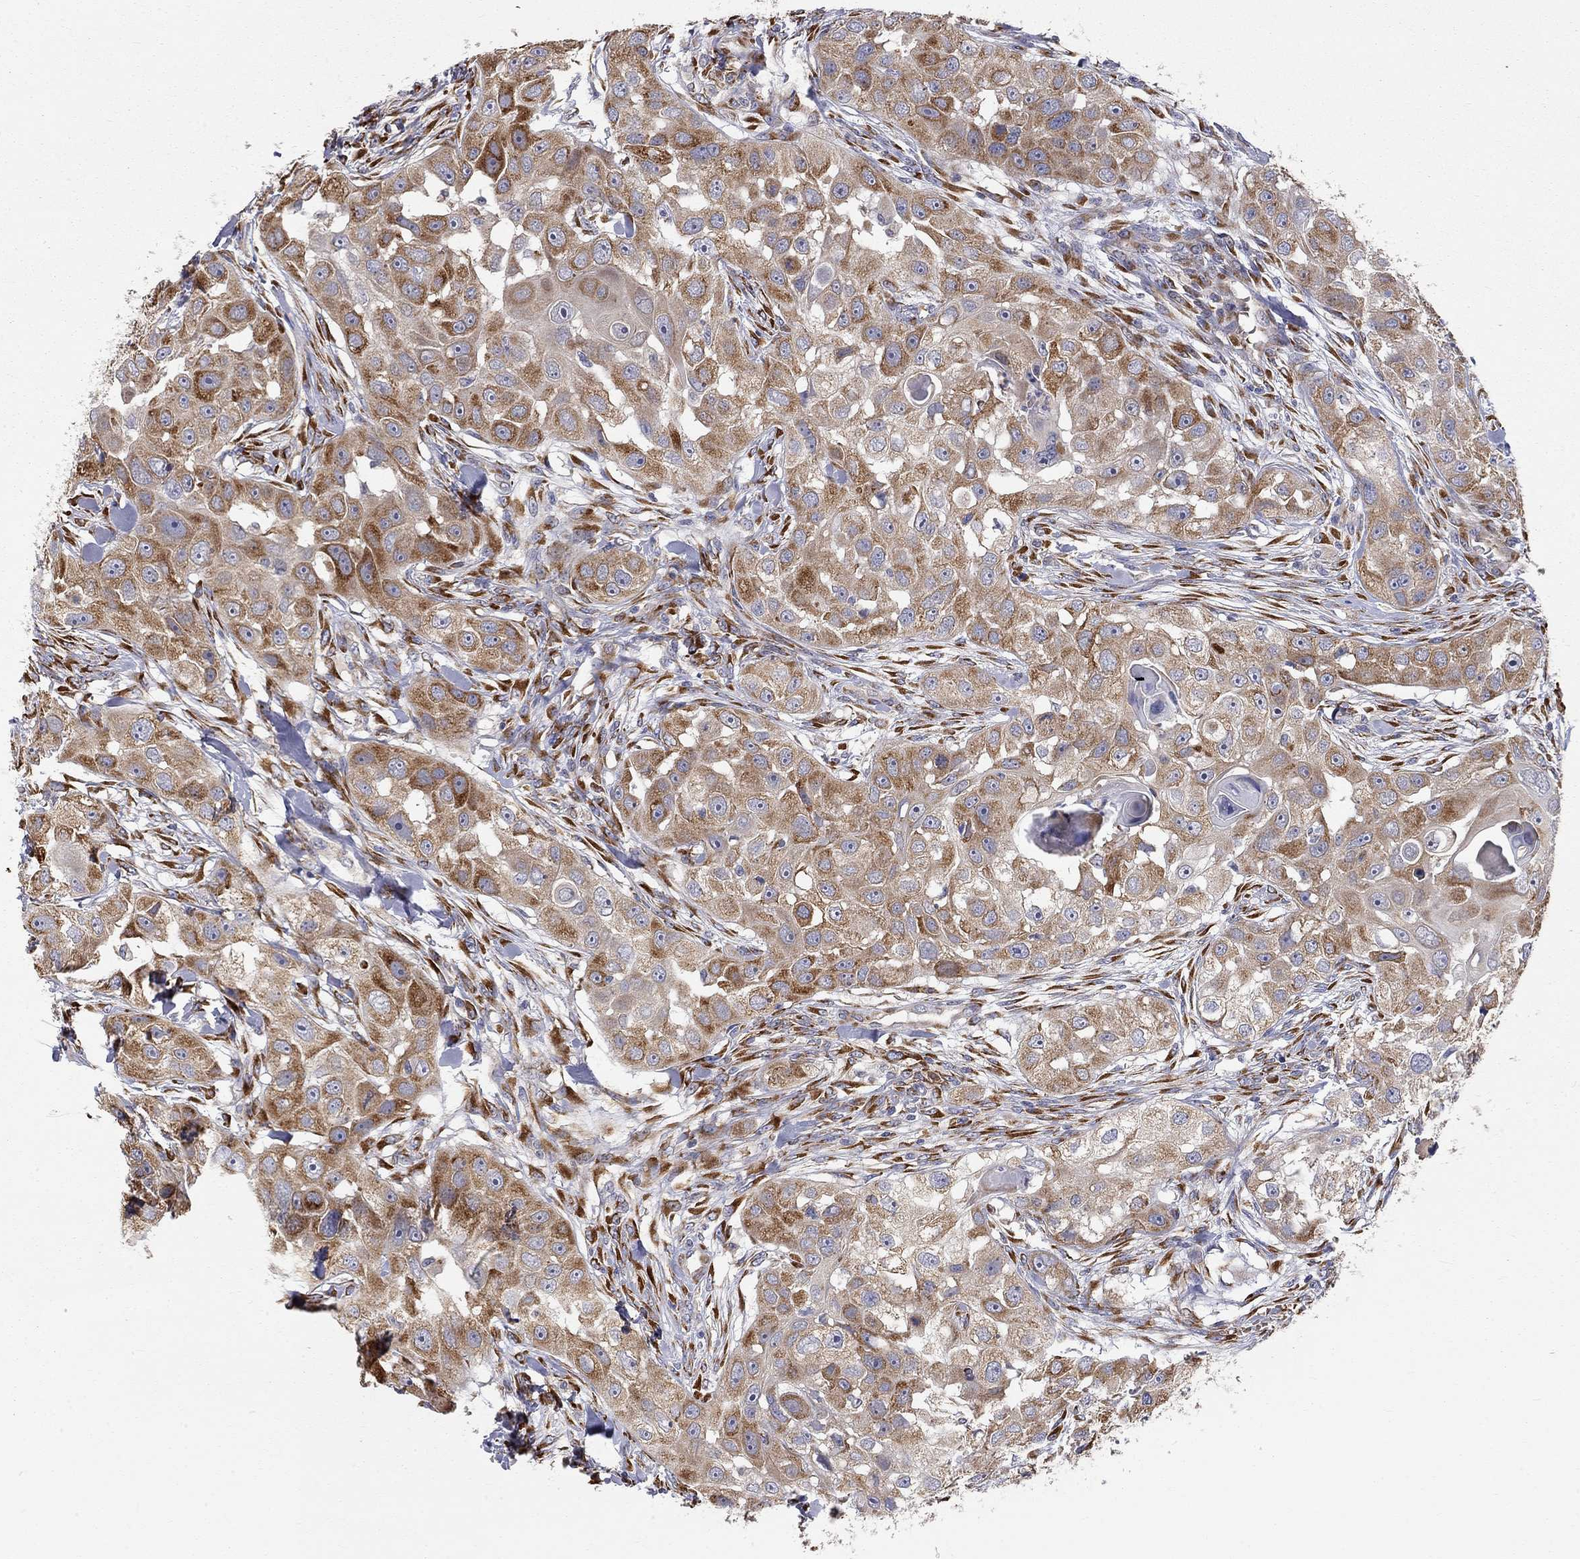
{"staining": {"intensity": "strong", "quantity": "<25%", "location": "cytoplasmic/membranous"}, "tissue": "head and neck cancer", "cell_type": "Tumor cells", "image_type": "cancer", "snomed": [{"axis": "morphology", "description": "Squamous cell carcinoma, NOS"}, {"axis": "topography", "description": "Head-Neck"}], "caption": "Immunohistochemical staining of human head and neck cancer shows medium levels of strong cytoplasmic/membranous staining in approximately <25% of tumor cells. (Stains: DAB (3,3'-diaminobenzidine) in brown, nuclei in blue, Microscopy: brightfield microscopy at high magnification).", "gene": "CASTOR1", "patient": {"sex": "male", "age": 51}}